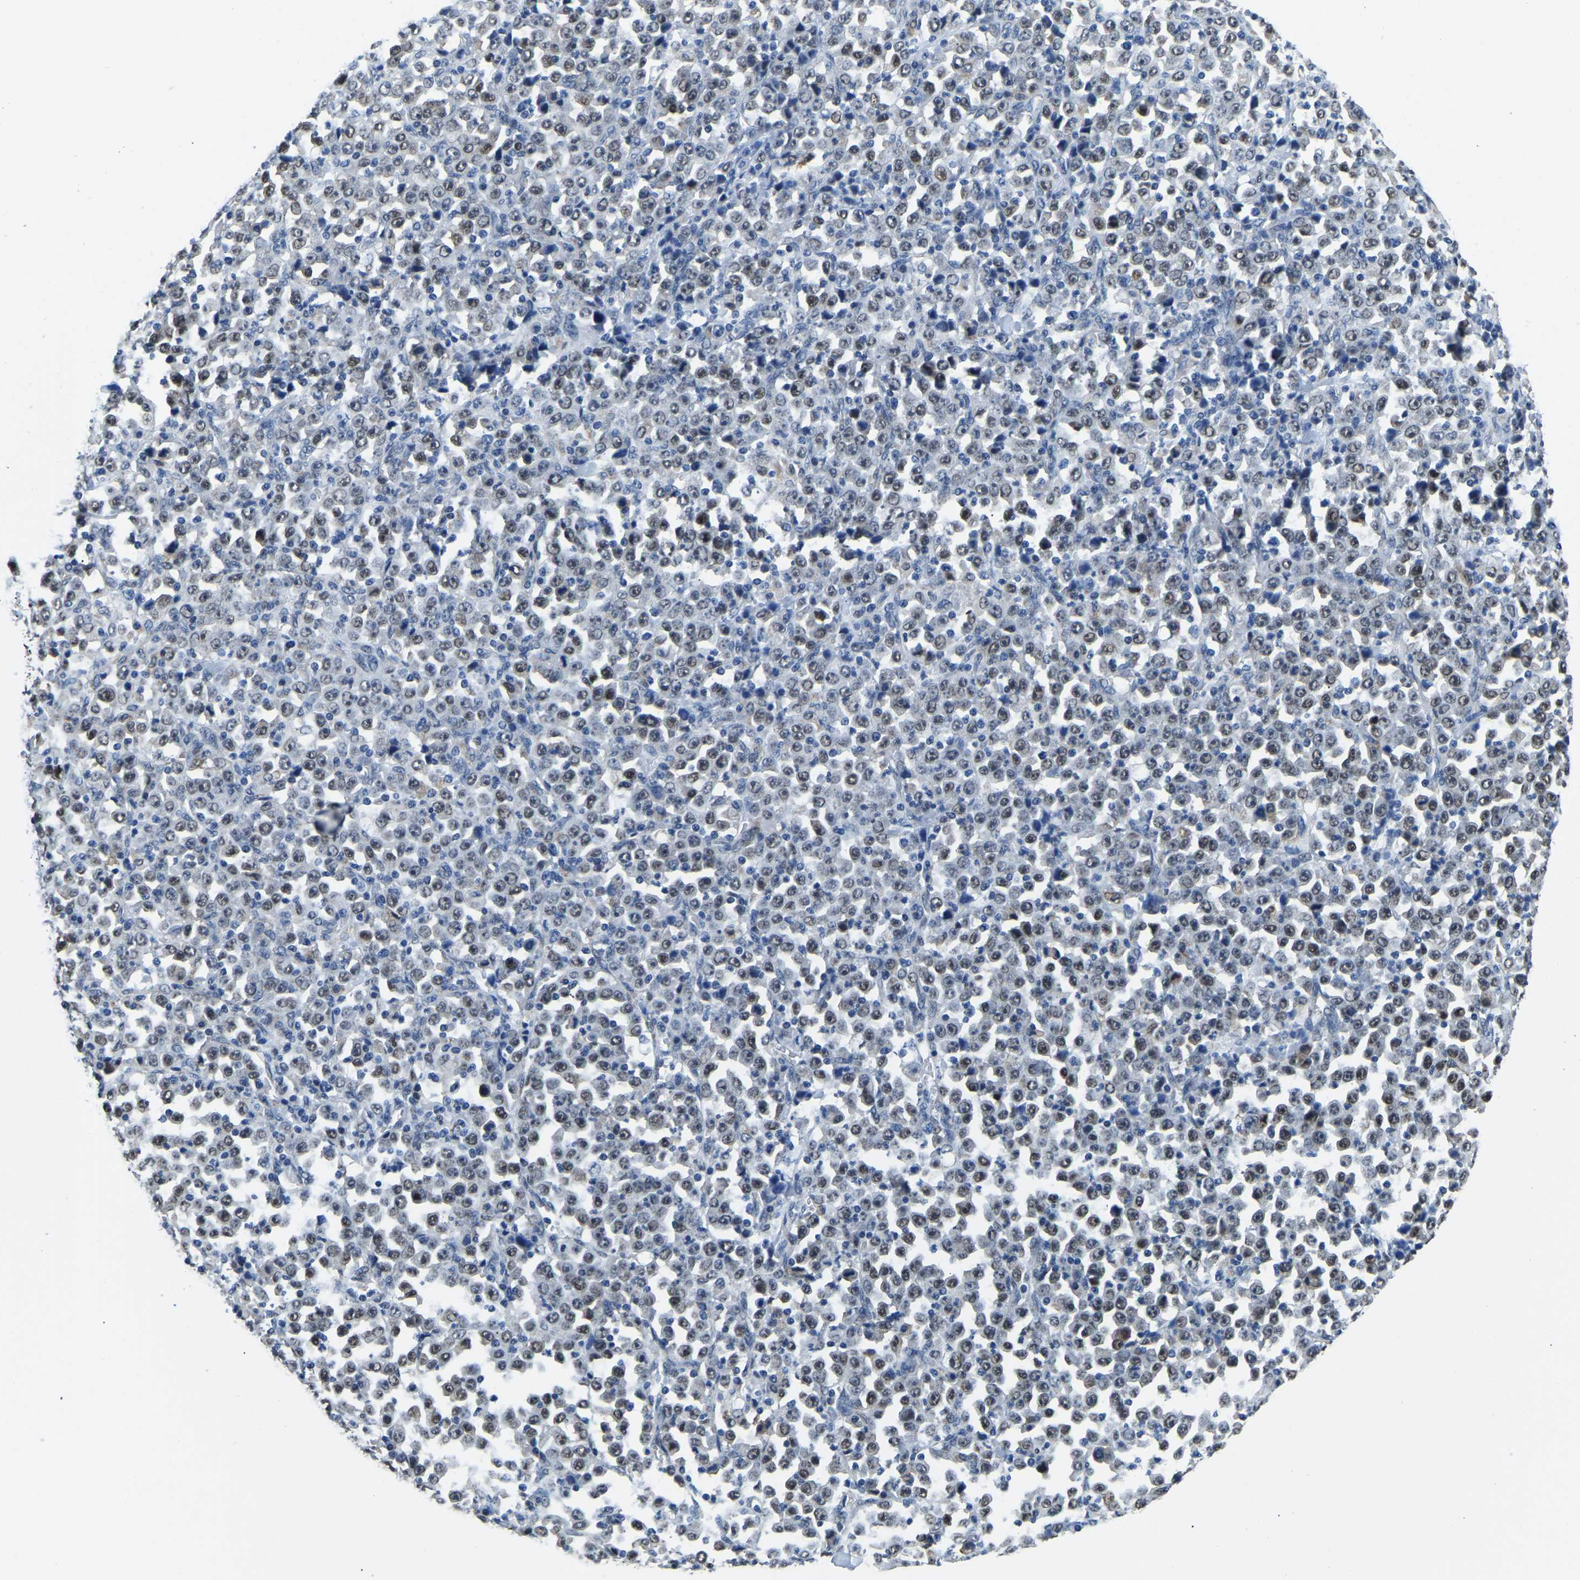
{"staining": {"intensity": "weak", "quantity": ">75%", "location": "nuclear"}, "tissue": "stomach cancer", "cell_type": "Tumor cells", "image_type": "cancer", "snomed": [{"axis": "morphology", "description": "Normal tissue, NOS"}, {"axis": "morphology", "description": "Adenocarcinoma, NOS"}, {"axis": "topography", "description": "Stomach, upper"}, {"axis": "topography", "description": "Stomach"}], "caption": "This is a micrograph of immunohistochemistry staining of stomach cancer (adenocarcinoma), which shows weak expression in the nuclear of tumor cells.", "gene": "BNIP3L", "patient": {"sex": "male", "age": 59}}